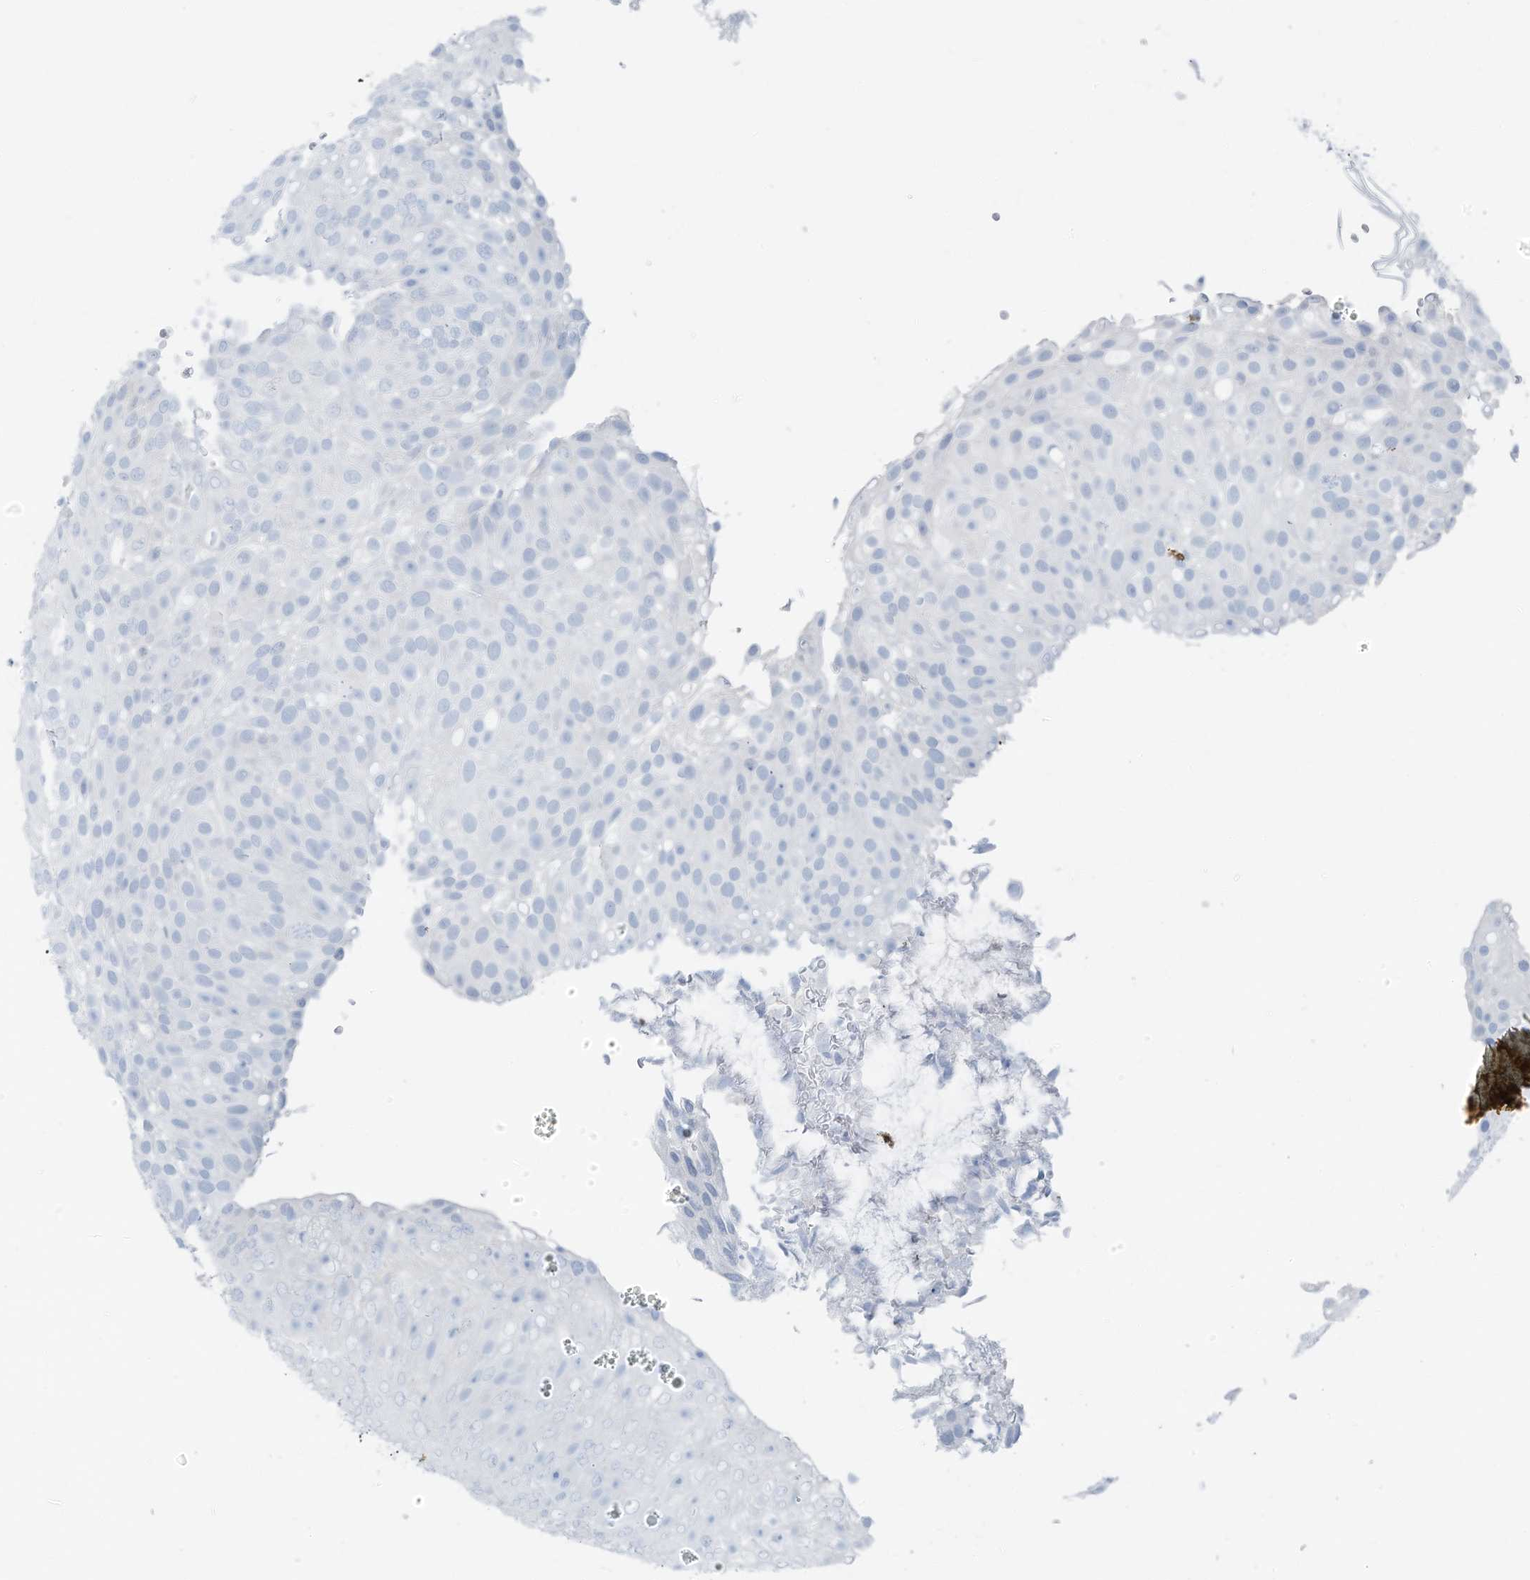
{"staining": {"intensity": "negative", "quantity": "none", "location": "none"}, "tissue": "urothelial cancer", "cell_type": "Tumor cells", "image_type": "cancer", "snomed": [{"axis": "morphology", "description": "Urothelial carcinoma, Low grade"}, {"axis": "topography", "description": "Urinary bladder"}], "caption": "Protein analysis of urothelial carcinoma (low-grade) shows no significant staining in tumor cells.", "gene": "SLC25A43", "patient": {"sex": "male", "age": 78}}